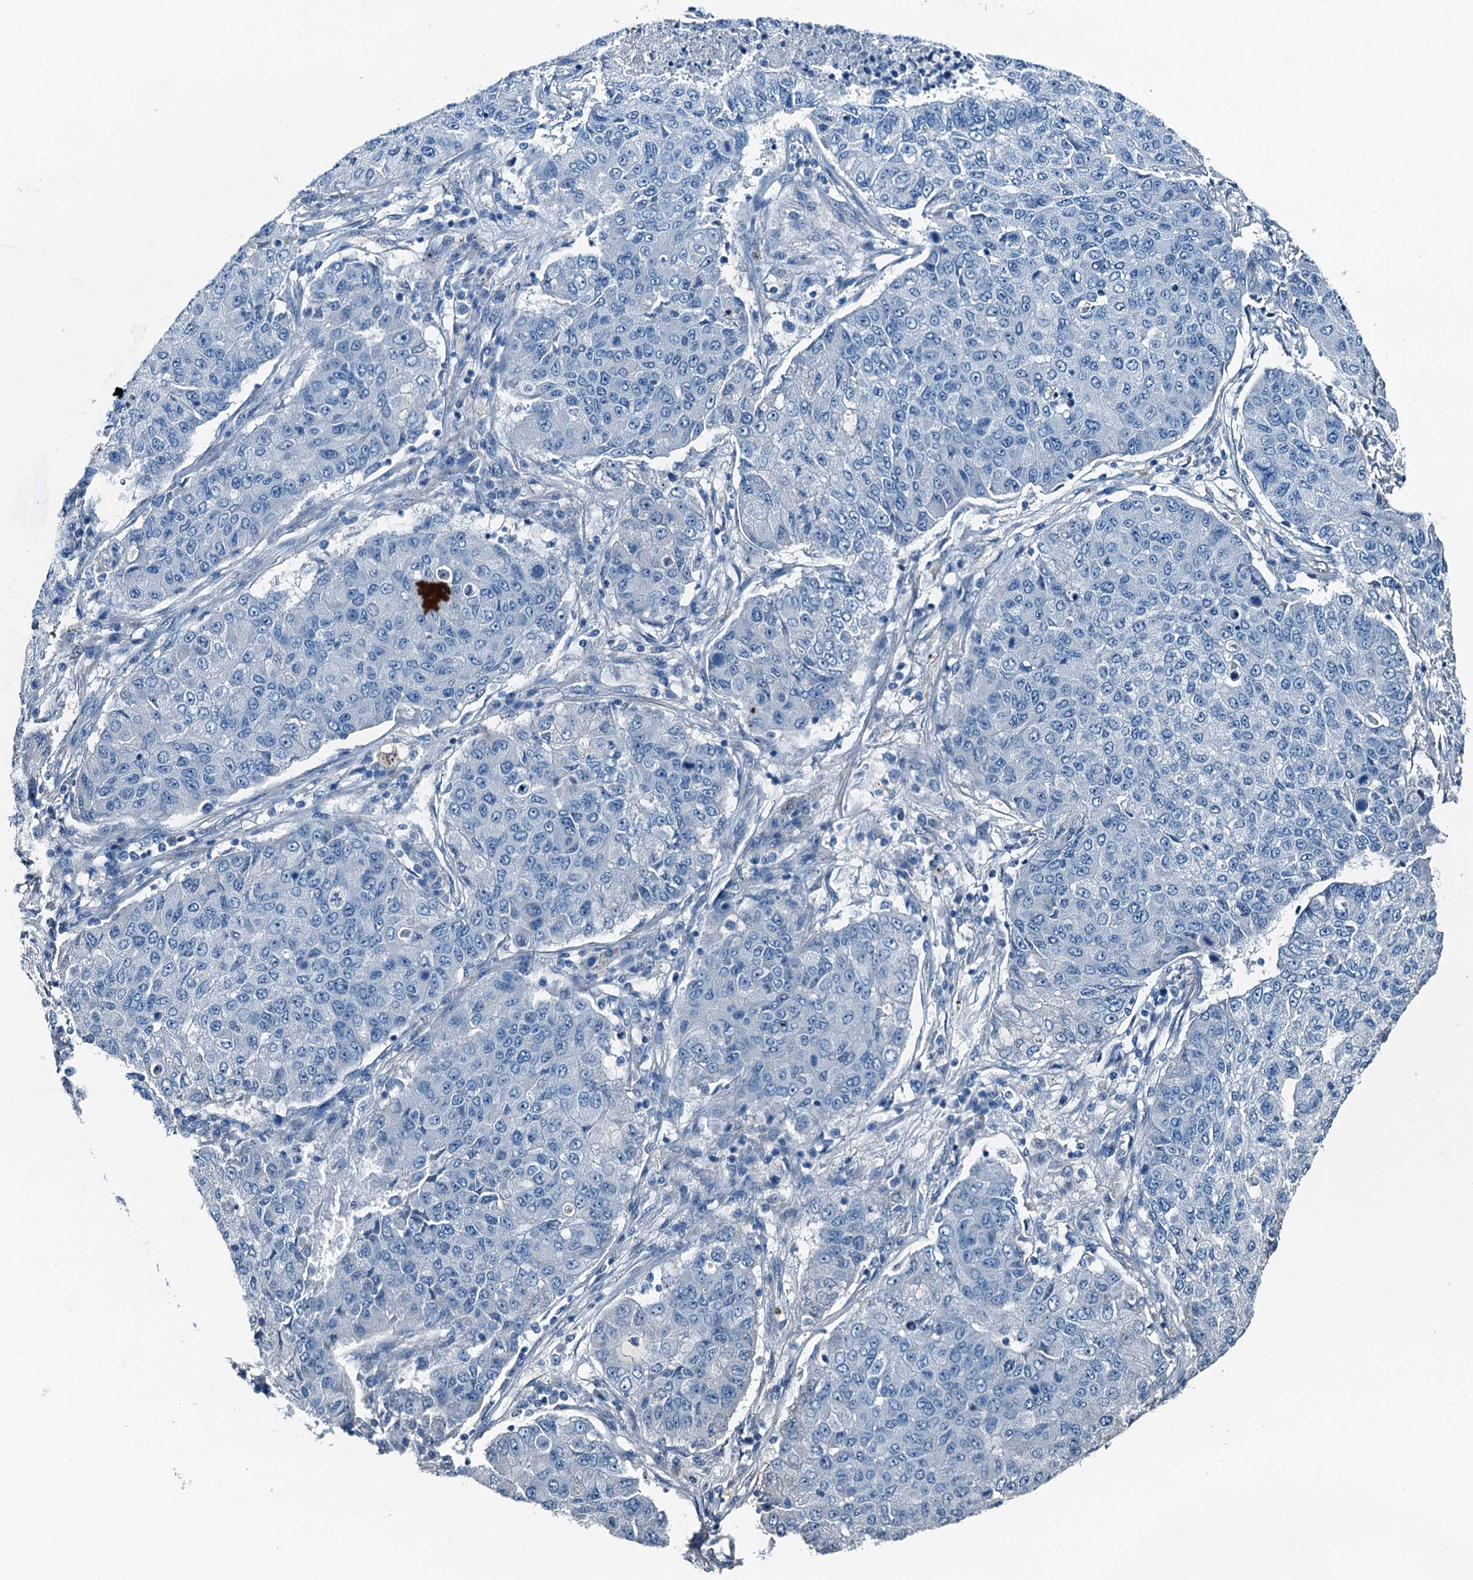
{"staining": {"intensity": "negative", "quantity": "none", "location": "none"}, "tissue": "lung cancer", "cell_type": "Tumor cells", "image_type": "cancer", "snomed": [{"axis": "morphology", "description": "Squamous cell carcinoma, NOS"}, {"axis": "topography", "description": "Lung"}], "caption": "A histopathology image of squamous cell carcinoma (lung) stained for a protein reveals no brown staining in tumor cells. (Brightfield microscopy of DAB immunohistochemistry at high magnification).", "gene": "RAB3IL1", "patient": {"sex": "male", "age": 74}}